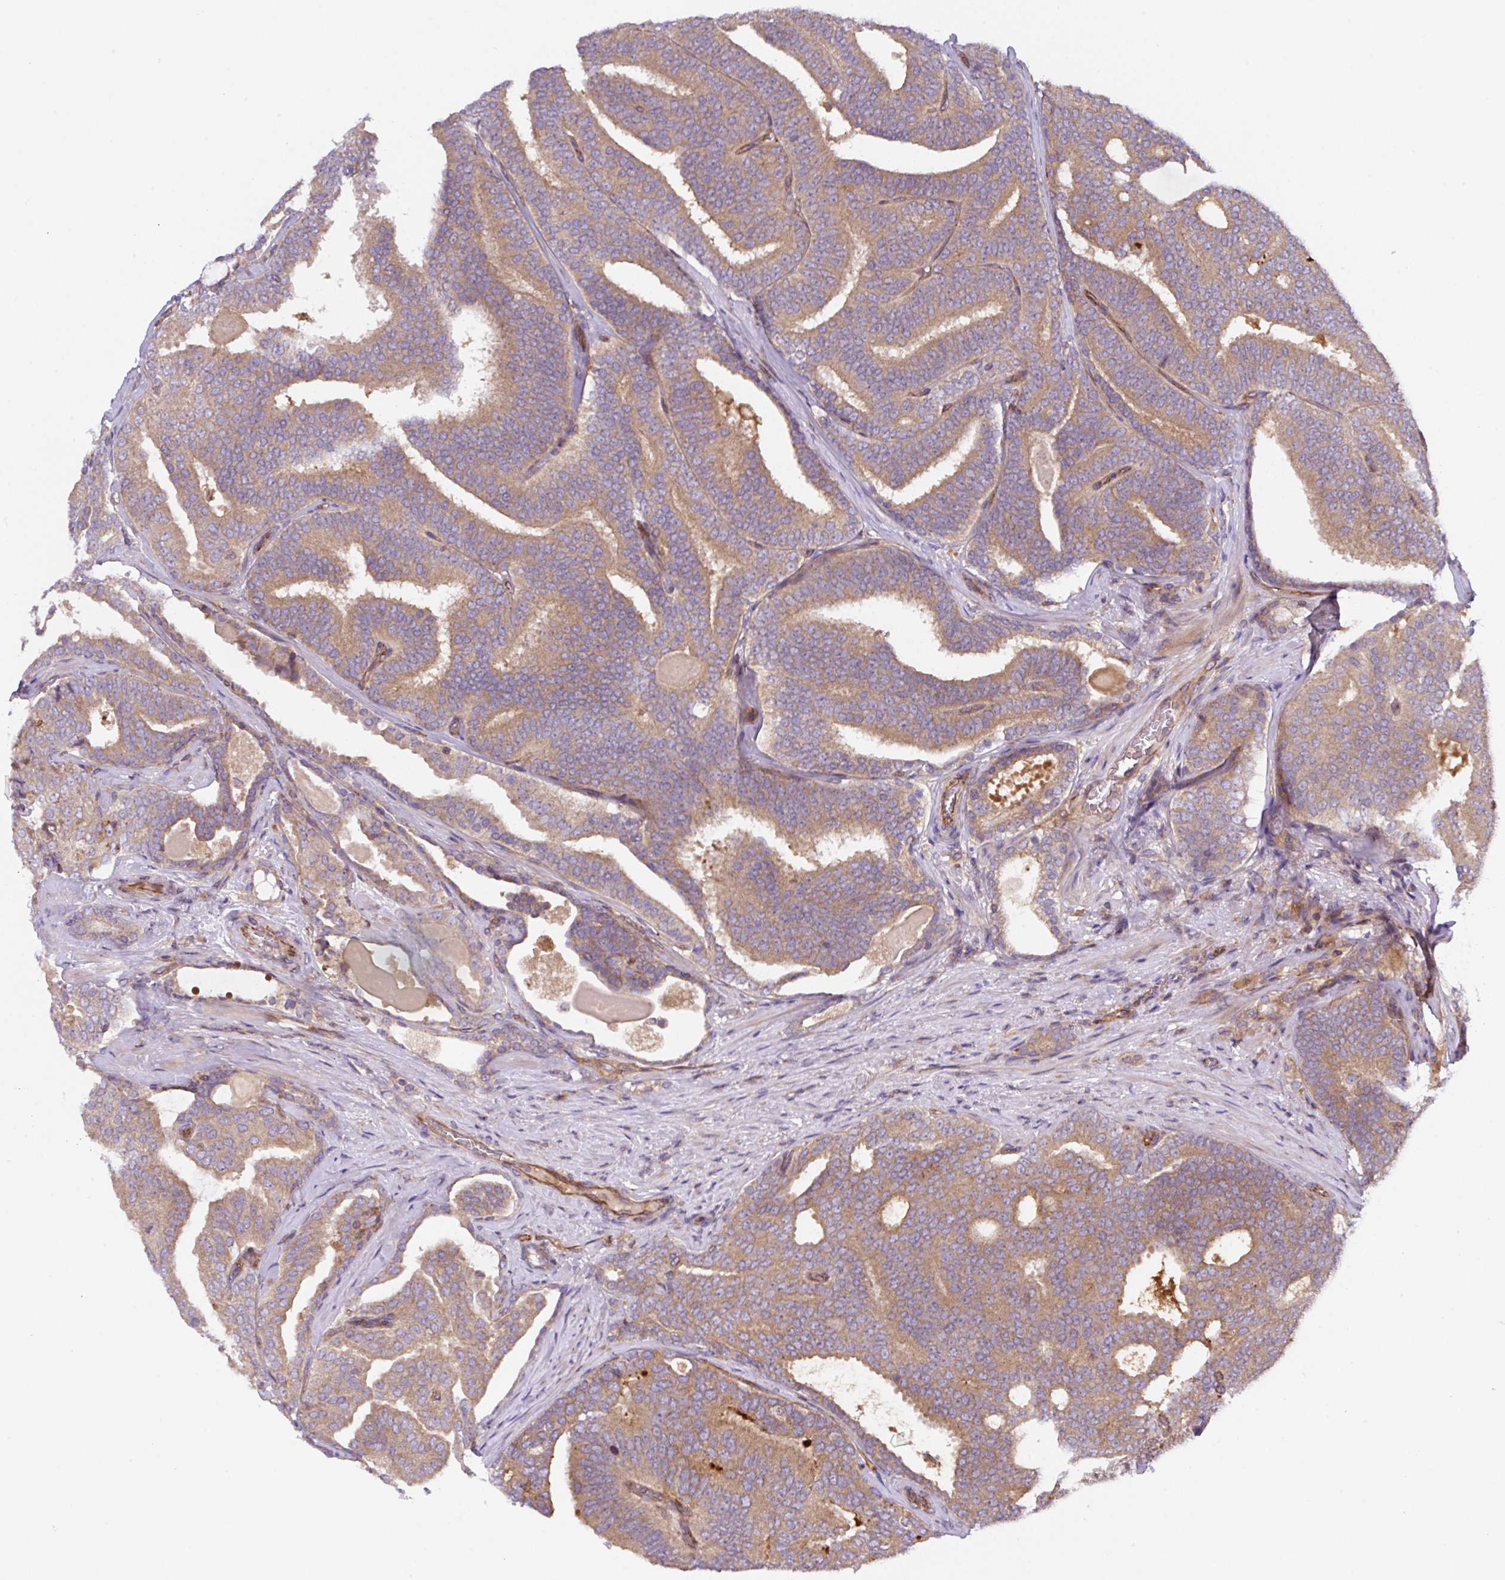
{"staining": {"intensity": "moderate", "quantity": "25%-75%", "location": "cytoplasmic/membranous"}, "tissue": "prostate cancer", "cell_type": "Tumor cells", "image_type": "cancer", "snomed": [{"axis": "morphology", "description": "Adenocarcinoma, High grade"}, {"axis": "topography", "description": "Prostate"}], "caption": "Moderate cytoplasmic/membranous protein staining is seen in about 25%-75% of tumor cells in prostate cancer (high-grade adenocarcinoma).", "gene": "APOBEC3D", "patient": {"sex": "male", "age": 65}}